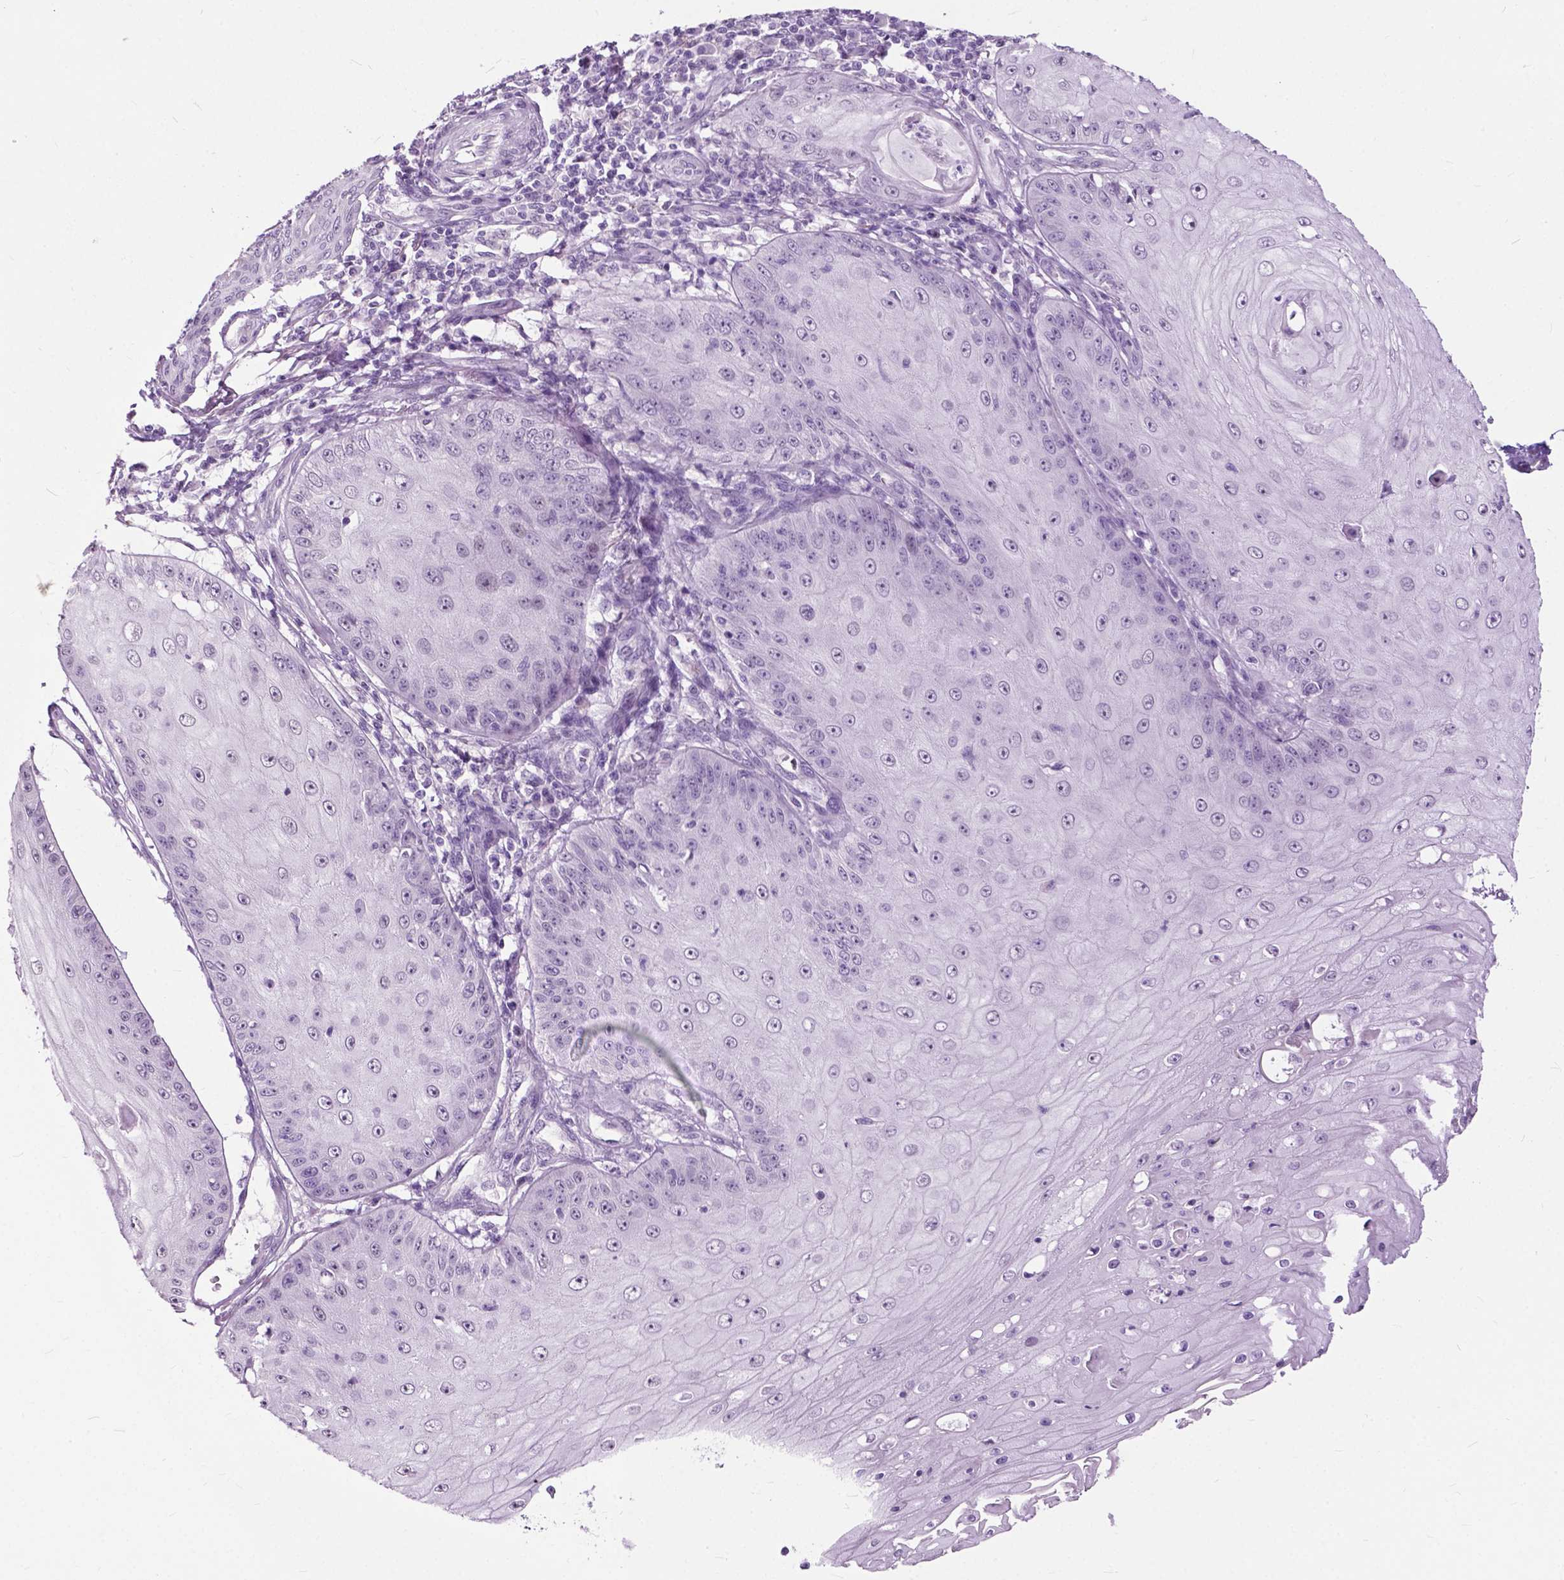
{"staining": {"intensity": "negative", "quantity": "none", "location": "none"}, "tissue": "skin cancer", "cell_type": "Tumor cells", "image_type": "cancer", "snomed": [{"axis": "morphology", "description": "Squamous cell carcinoma, NOS"}, {"axis": "topography", "description": "Skin"}], "caption": "A micrograph of human skin cancer is negative for staining in tumor cells.", "gene": "GPR37L1", "patient": {"sex": "male", "age": 70}}